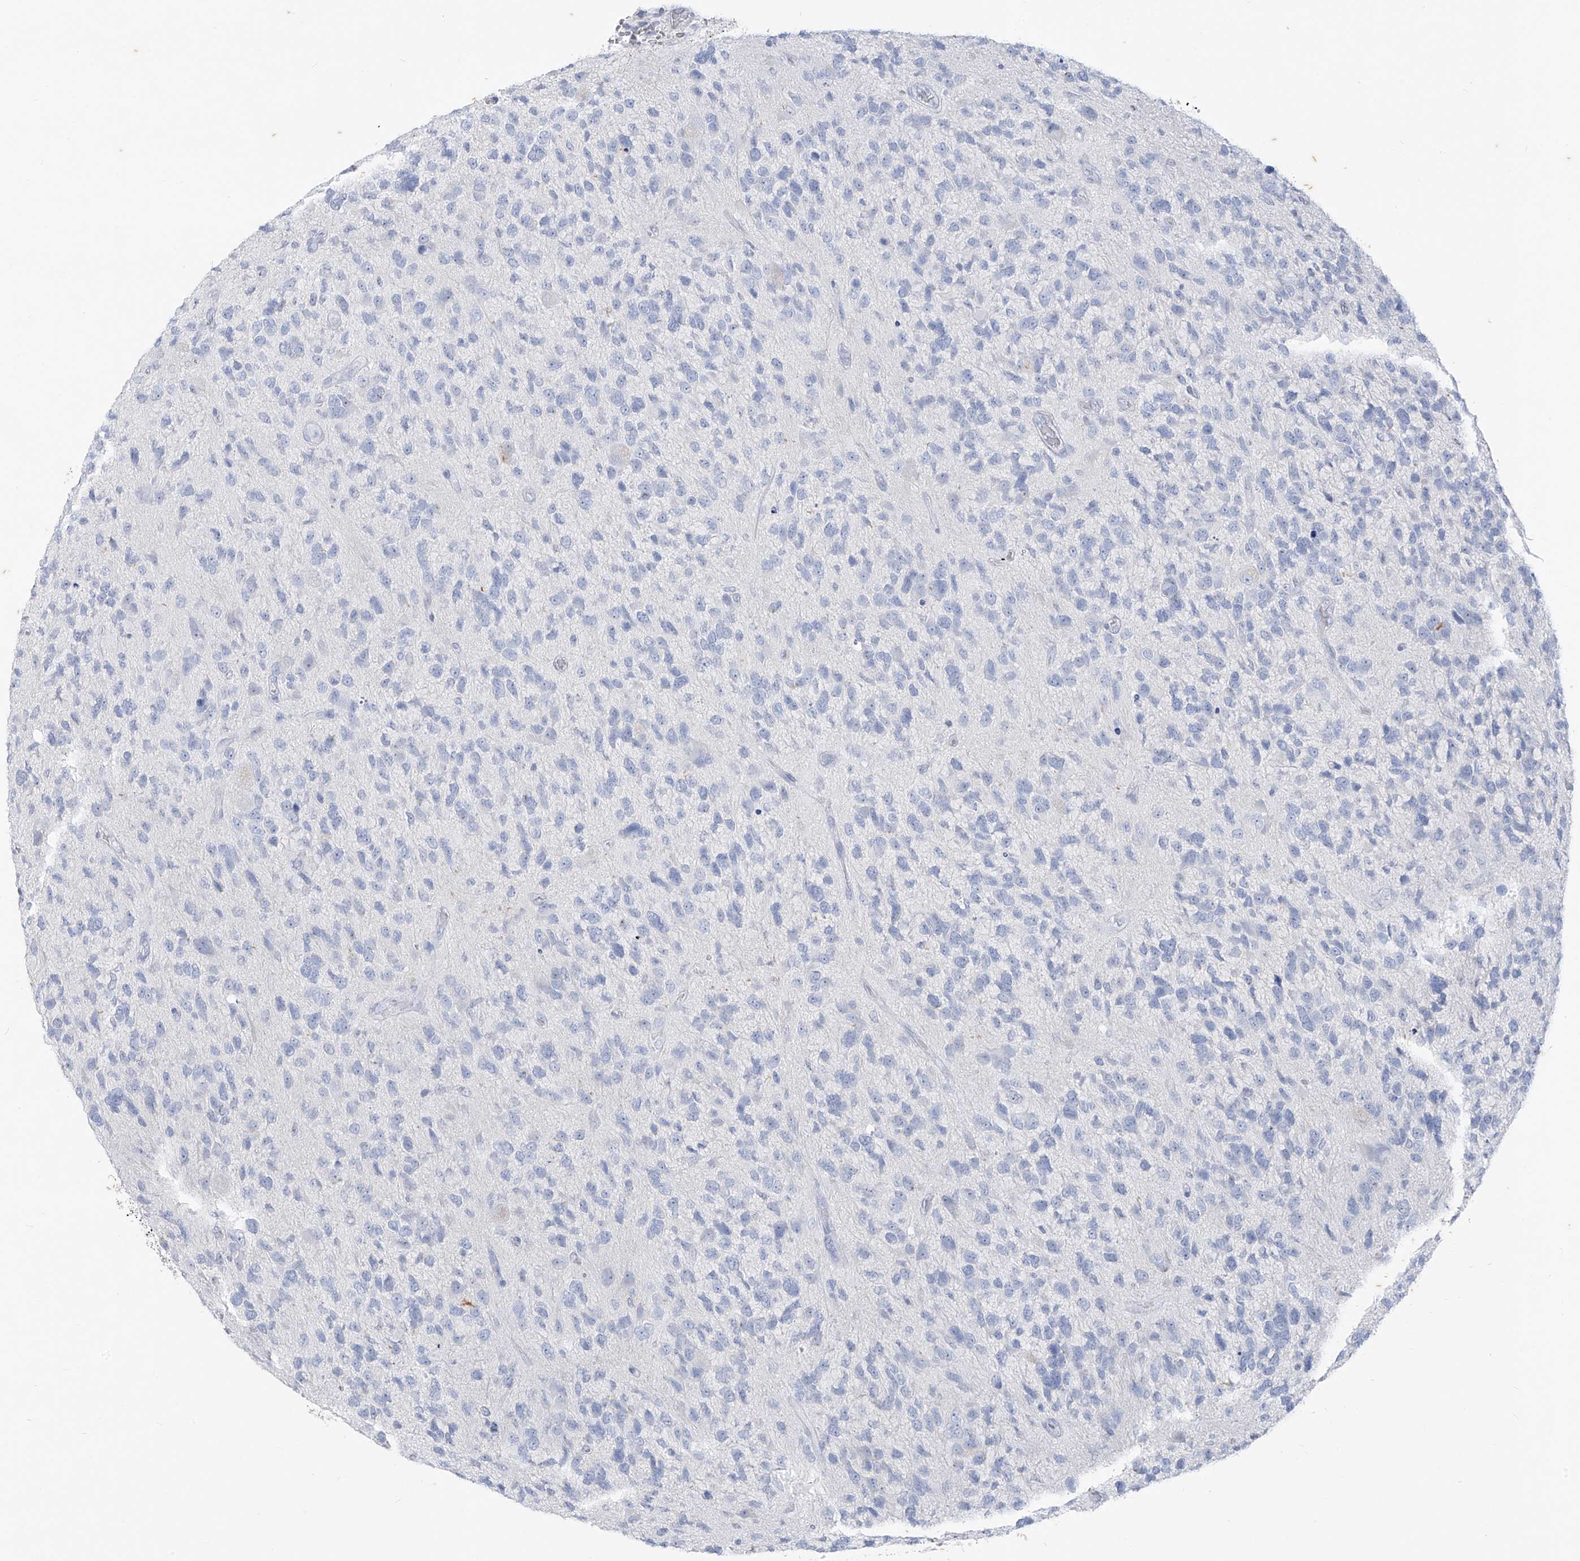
{"staining": {"intensity": "negative", "quantity": "none", "location": "none"}, "tissue": "glioma", "cell_type": "Tumor cells", "image_type": "cancer", "snomed": [{"axis": "morphology", "description": "Glioma, malignant, High grade"}, {"axis": "topography", "description": "Brain"}], "caption": "High power microscopy image of an immunohistochemistry histopathology image of glioma, revealing no significant staining in tumor cells. (Brightfield microscopy of DAB (3,3'-diaminobenzidine) immunohistochemistry (IHC) at high magnification).", "gene": "CX3CR1", "patient": {"sex": "female", "age": 58}}